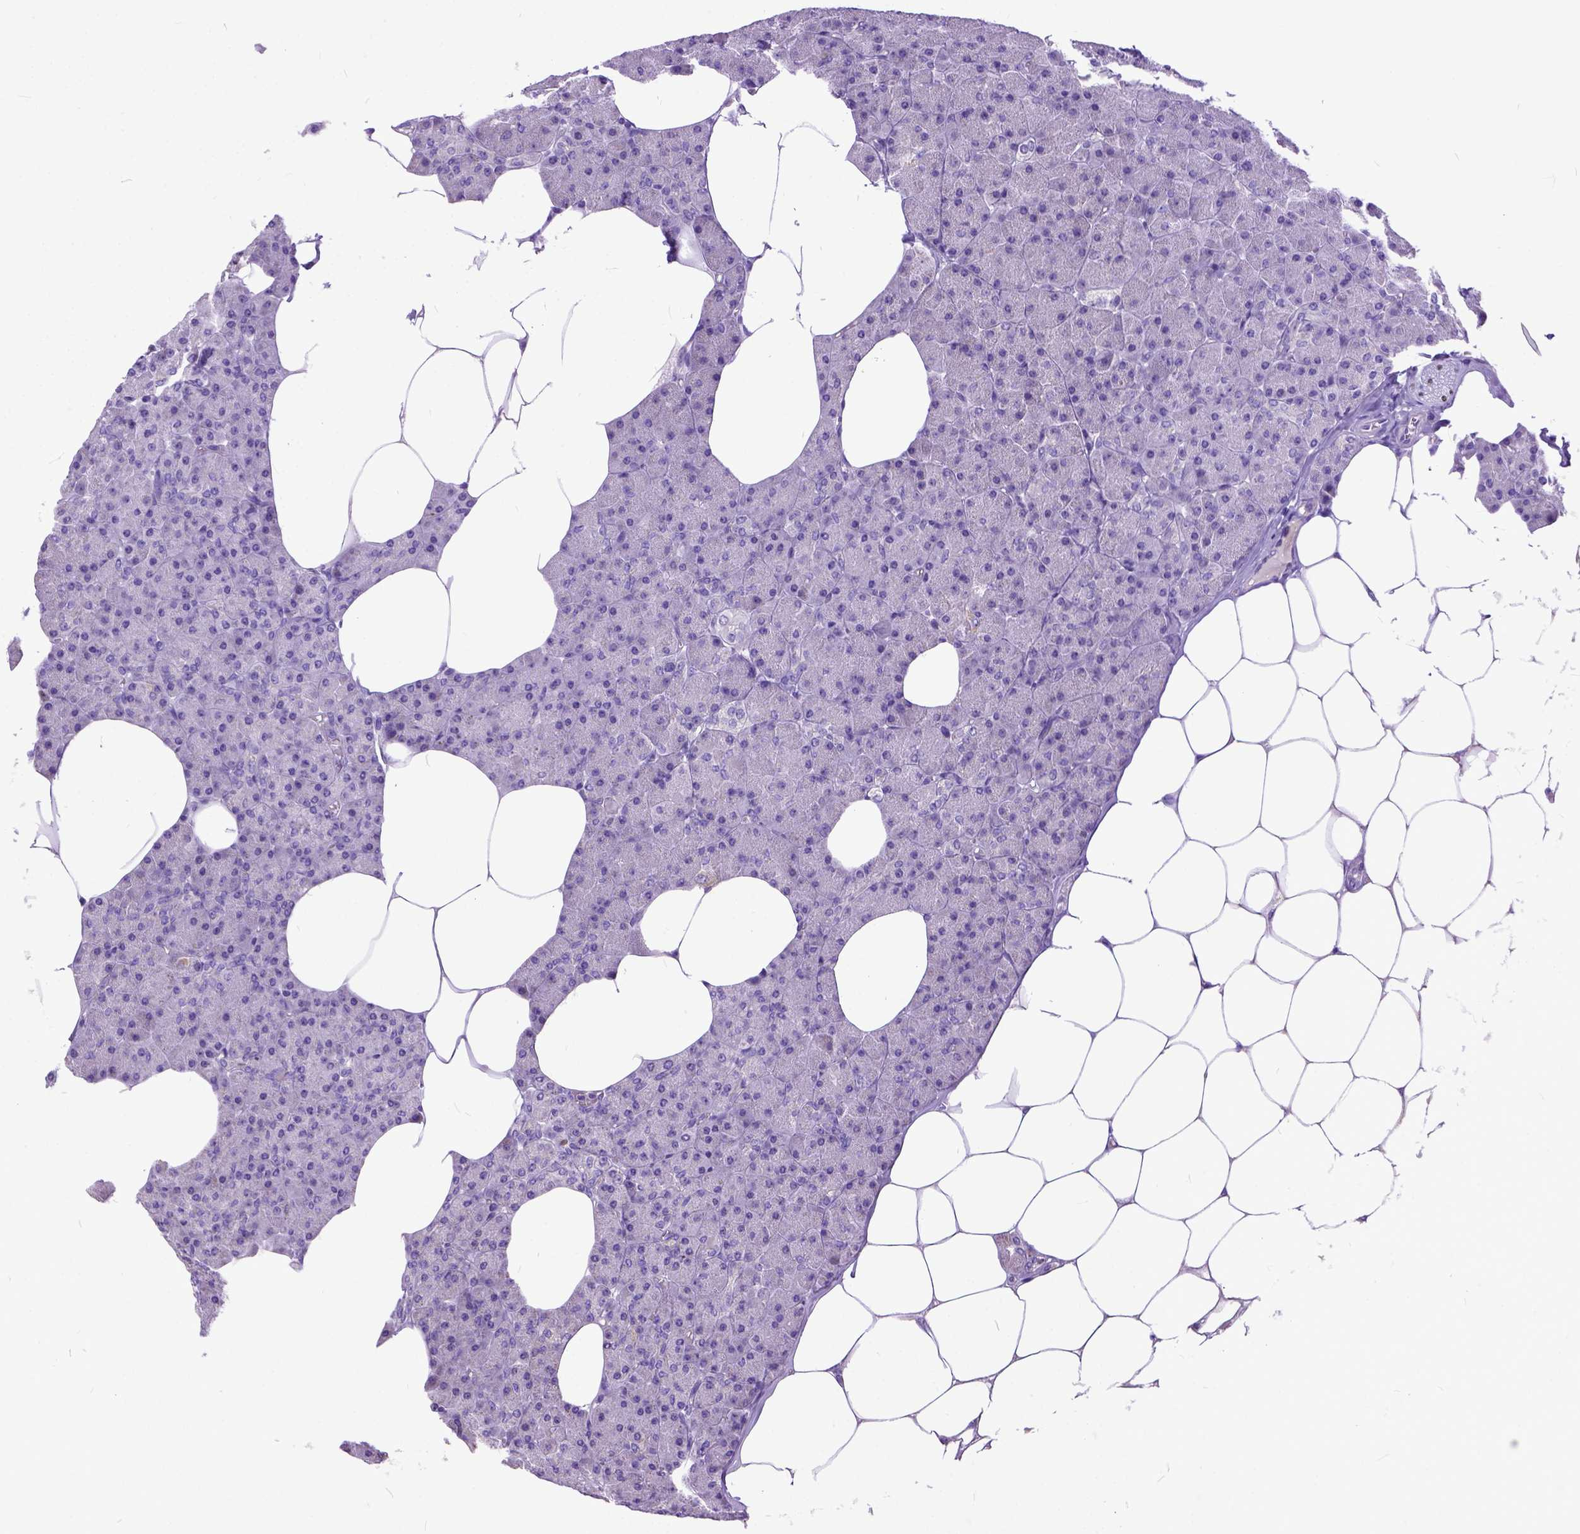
{"staining": {"intensity": "moderate", "quantity": "<25%", "location": "cytoplasmic/membranous"}, "tissue": "pancreas", "cell_type": "Exocrine glandular cells", "image_type": "normal", "snomed": [{"axis": "morphology", "description": "Normal tissue, NOS"}, {"axis": "topography", "description": "Pancreas"}], "caption": "Immunohistochemistry image of benign pancreas: human pancreas stained using immunohistochemistry shows low levels of moderate protein expression localized specifically in the cytoplasmic/membranous of exocrine glandular cells, appearing as a cytoplasmic/membranous brown color.", "gene": "CRB1", "patient": {"sex": "female", "age": 45}}